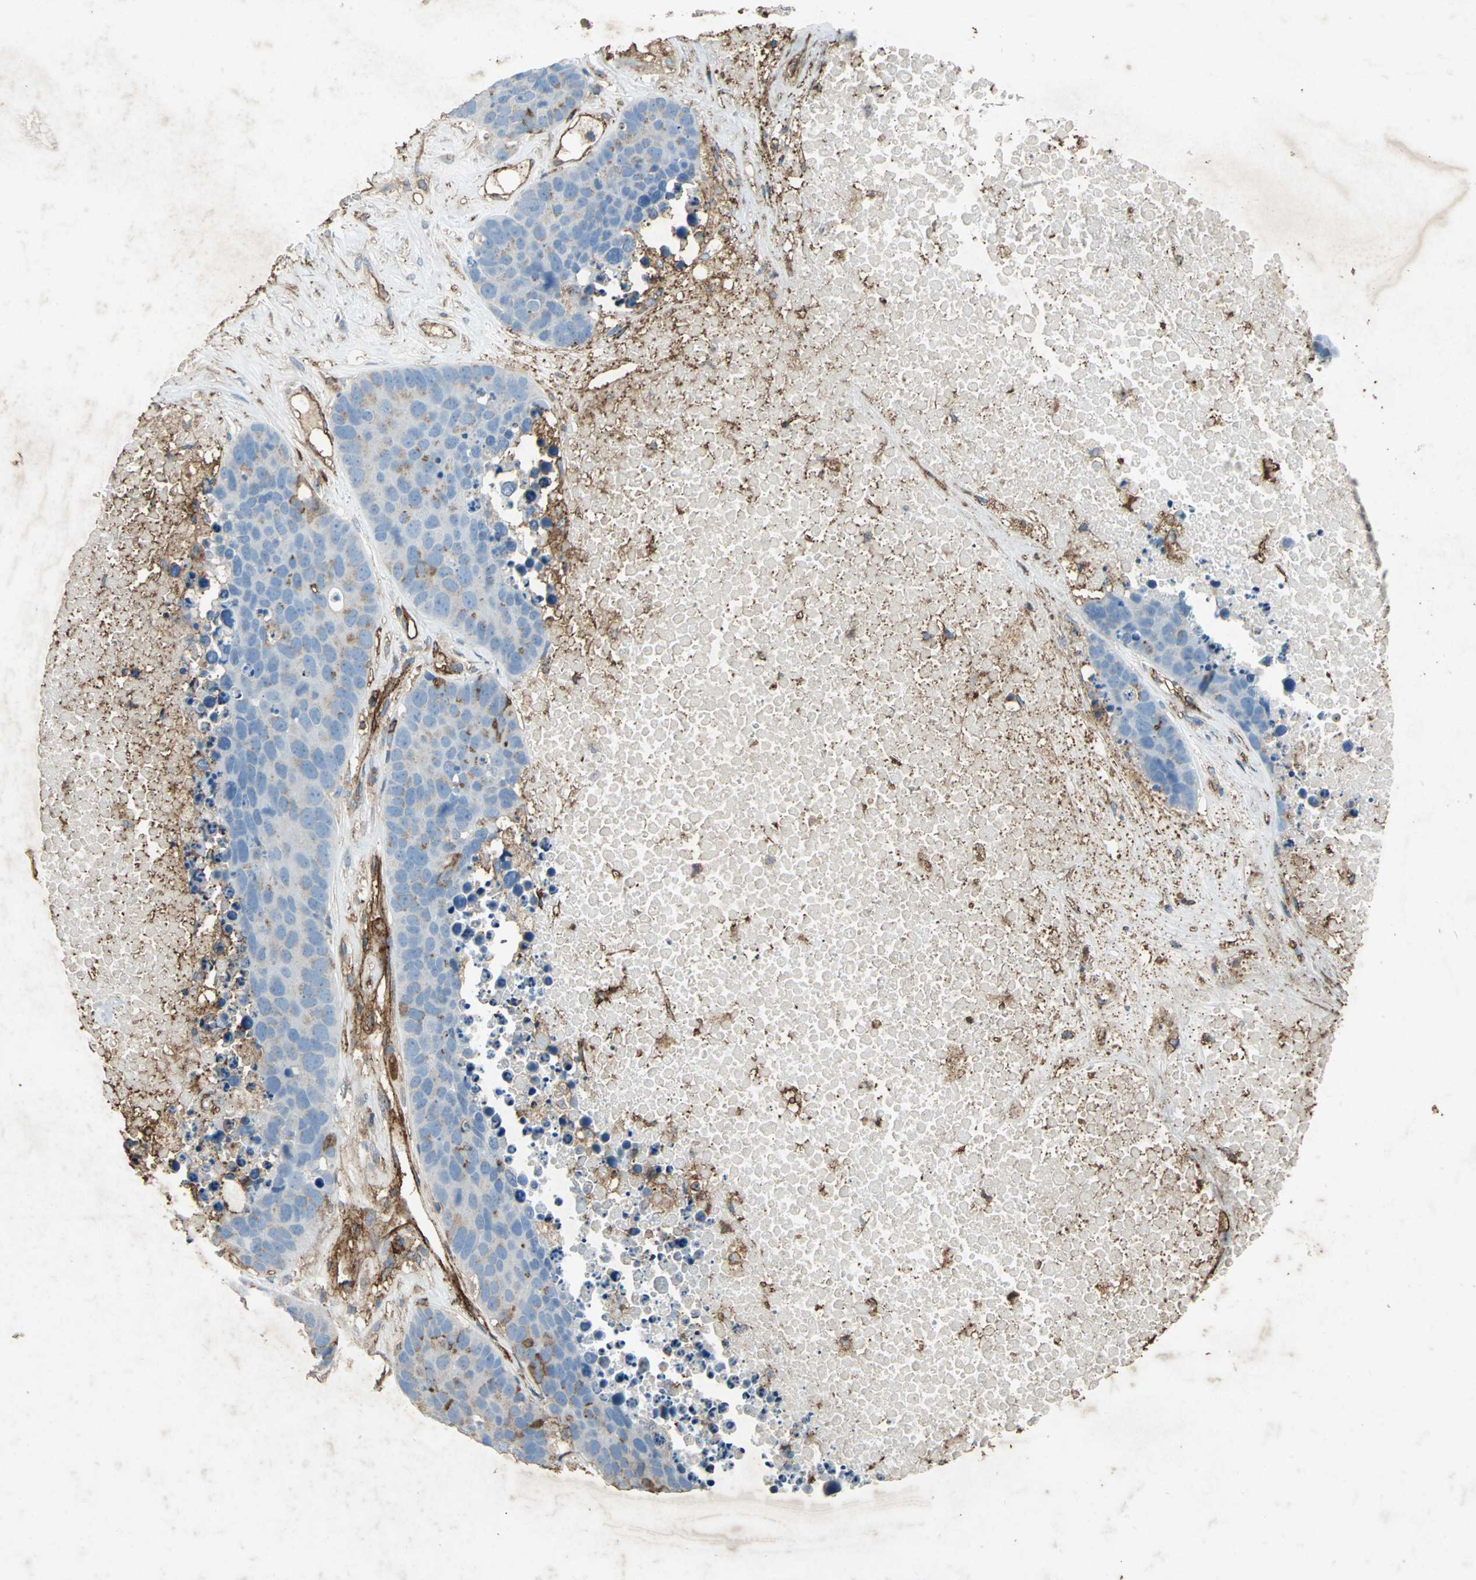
{"staining": {"intensity": "weak", "quantity": "<25%", "location": "cytoplasmic/membranous"}, "tissue": "carcinoid", "cell_type": "Tumor cells", "image_type": "cancer", "snomed": [{"axis": "morphology", "description": "Carcinoid, malignant, NOS"}, {"axis": "topography", "description": "Lung"}], "caption": "An IHC micrograph of carcinoid is shown. There is no staining in tumor cells of carcinoid. The staining was performed using DAB to visualize the protein expression in brown, while the nuclei were stained in blue with hematoxylin (Magnification: 20x).", "gene": "CCR6", "patient": {"sex": "male", "age": 60}}